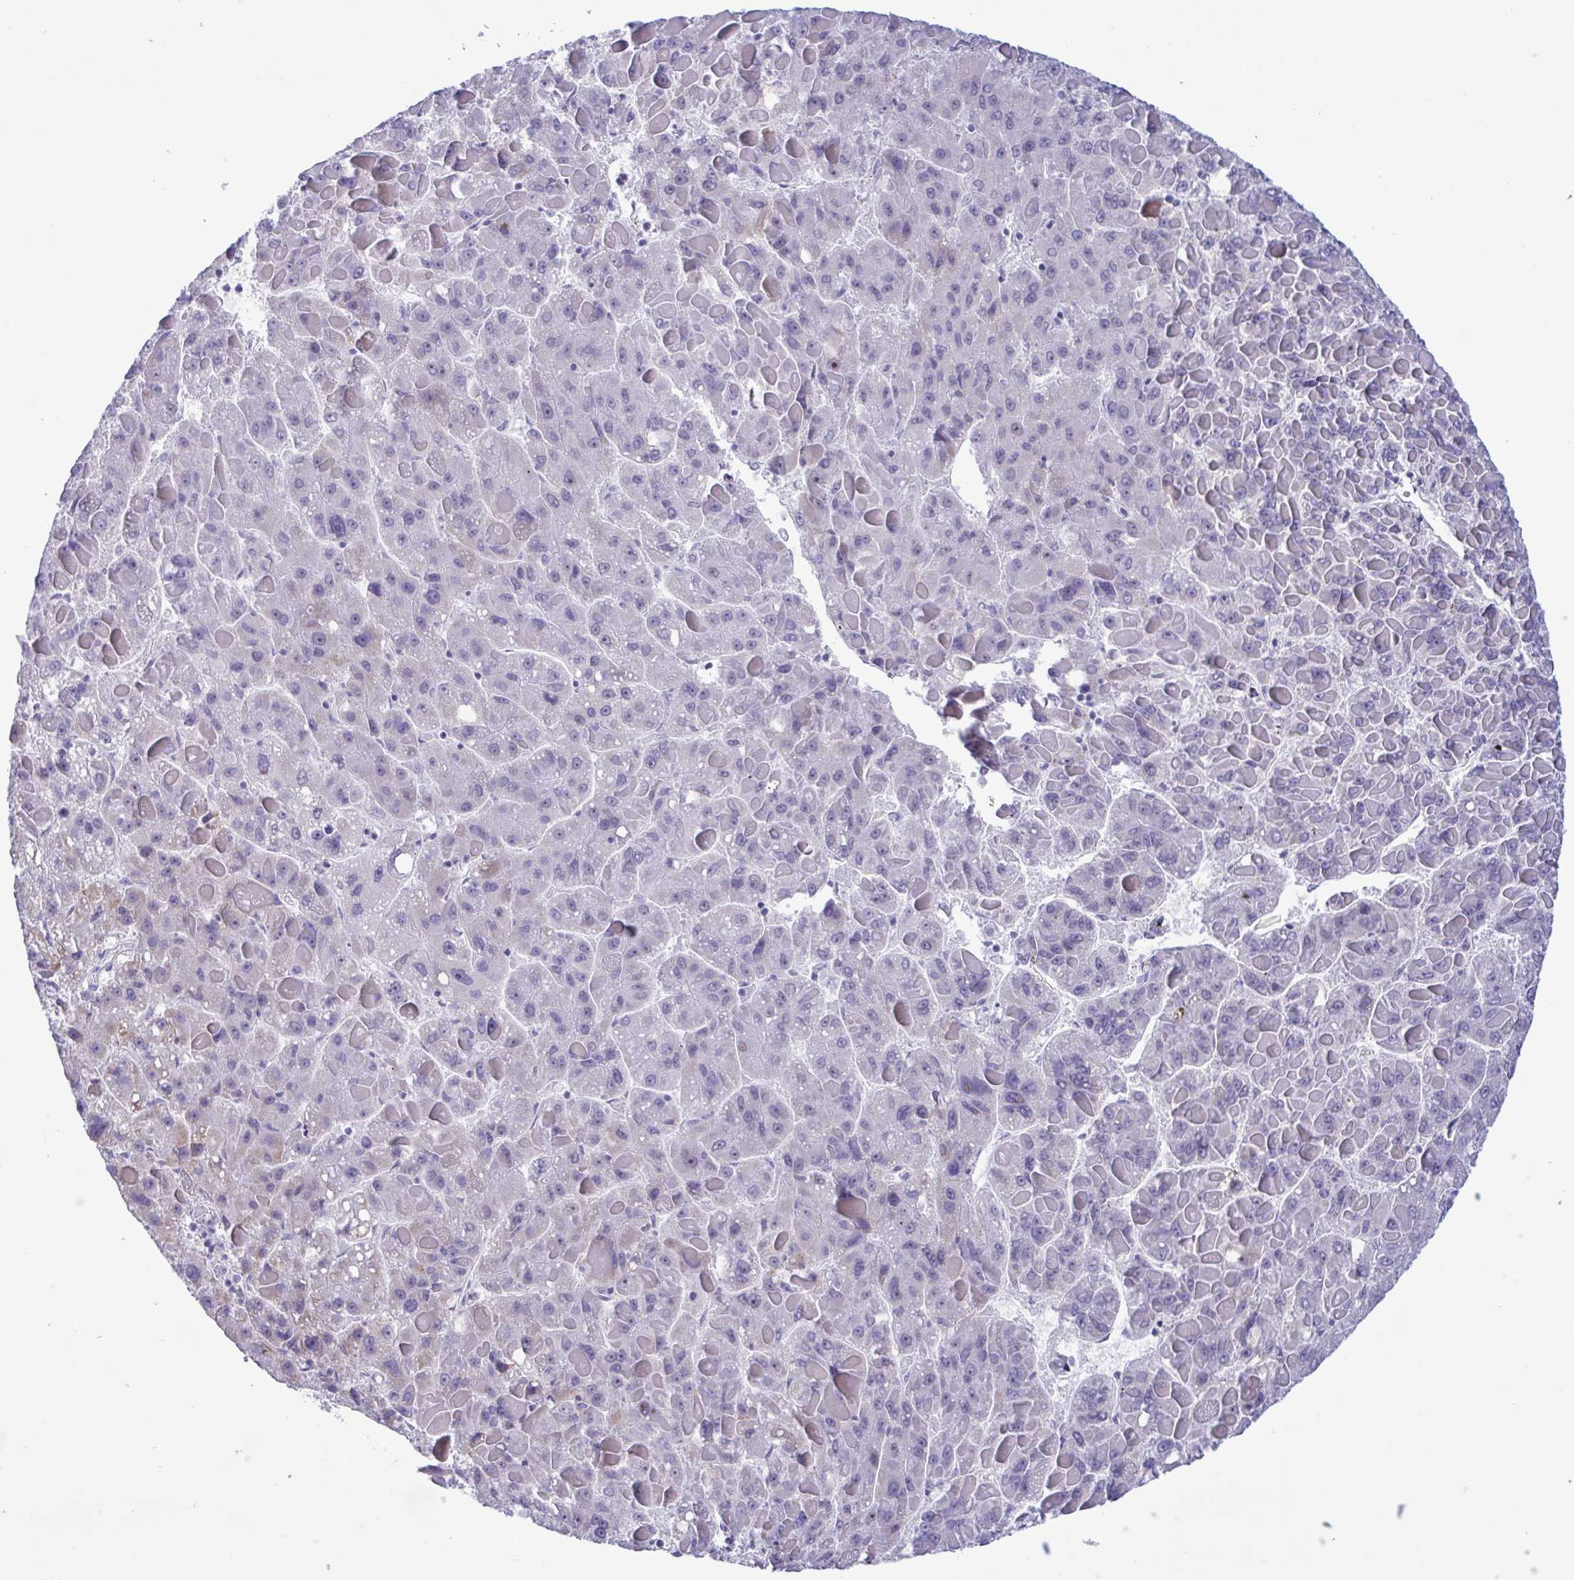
{"staining": {"intensity": "negative", "quantity": "none", "location": "none"}, "tissue": "liver cancer", "cell_type": "Tumor cells", "image_type": "cancer", "snomed": [{"axis": "morphology", "description": "Carcinoma, Hepatocellular, NOS"}, {"axis": "topography", "description": "Liver"}], "caption": "Micrograph shows no significant protein staining in tumor cells of liver cancer.", "gene": "DOCK11", "patient": {"sex": "female", "age": 82}}